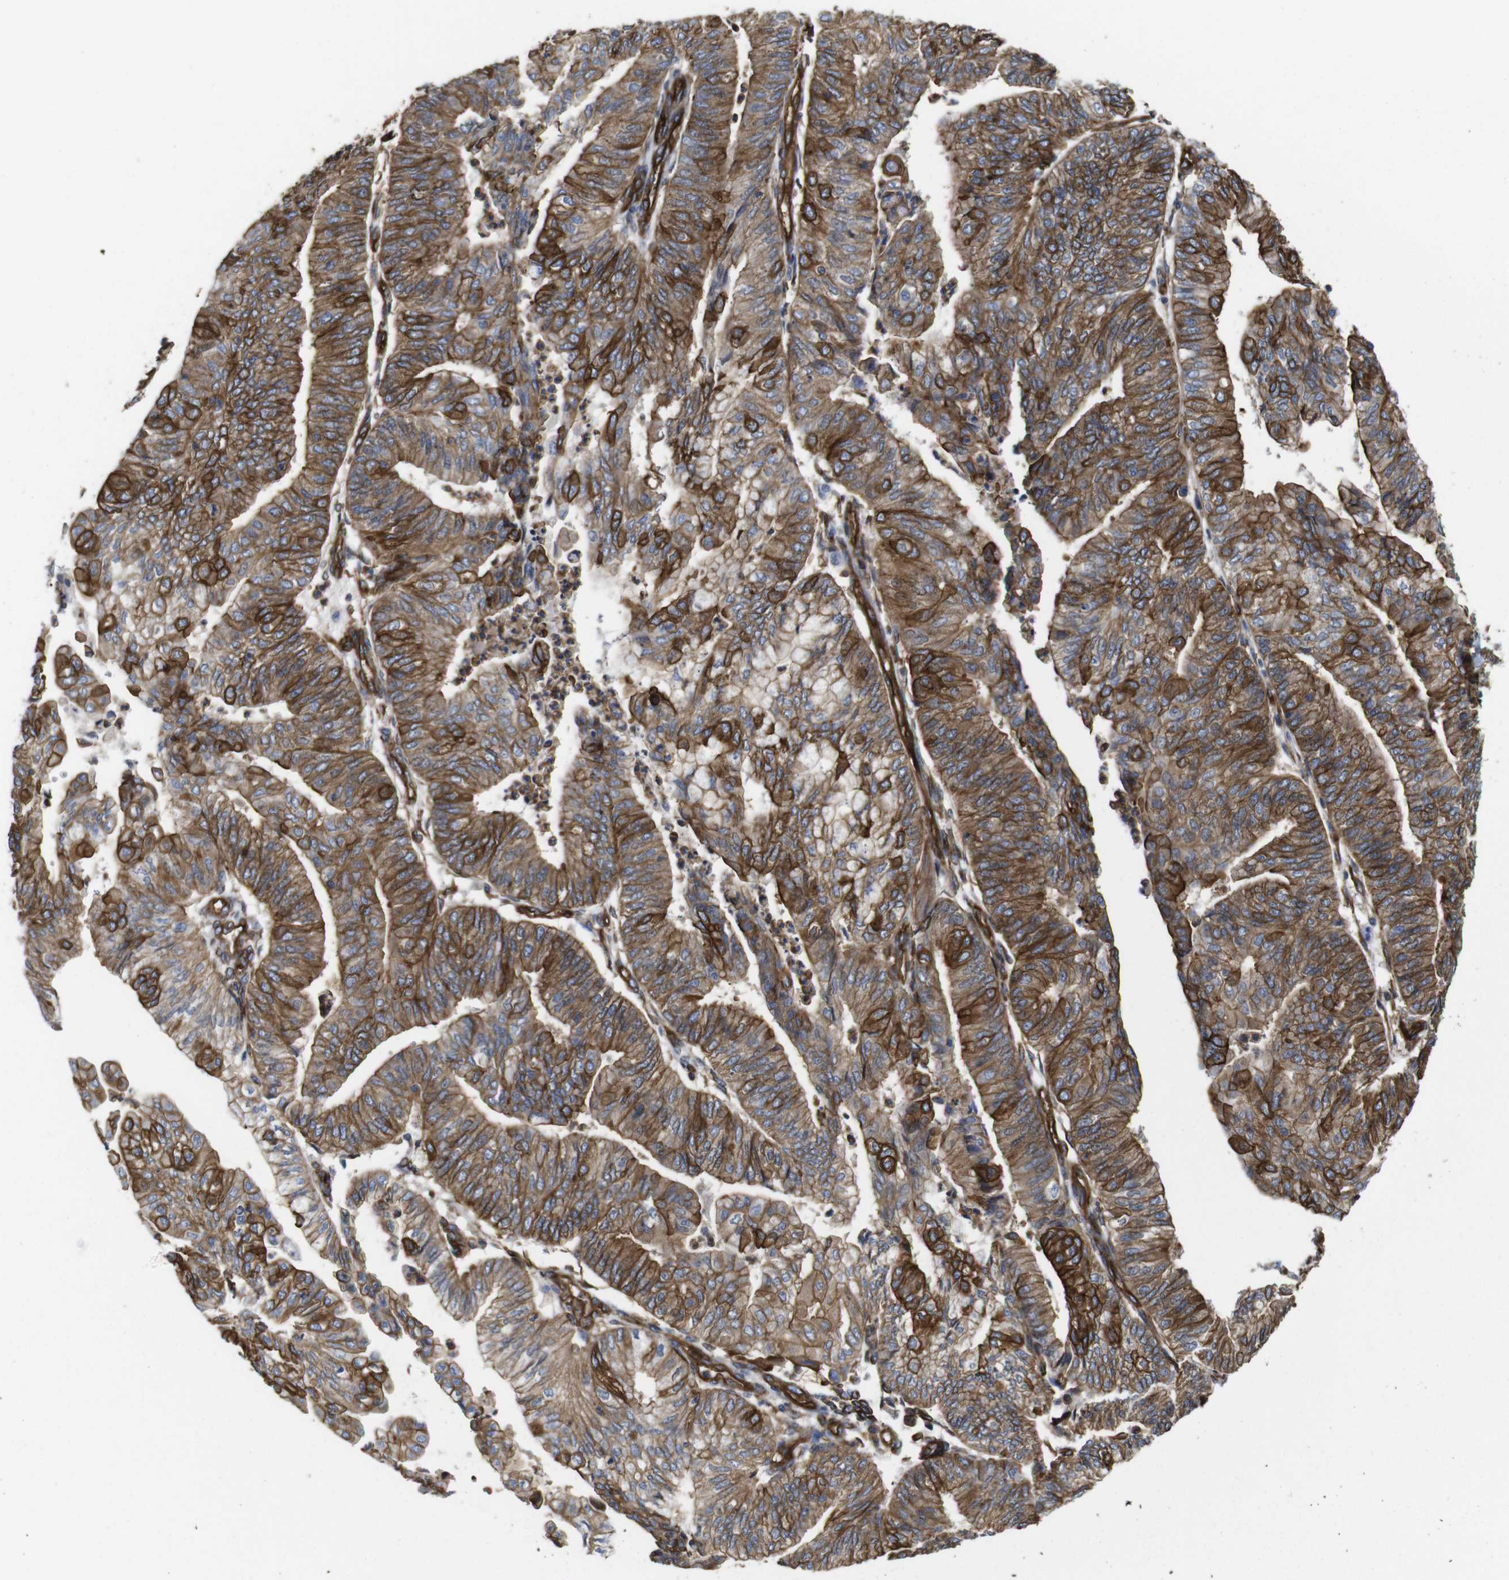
{"staining": {"intensity": "moderate", "quantity": ">75%", "location": "cytoplasmic/membranous"}, "tissue": "endometrial cancer", "cell_type": "Tumor cells", "image_type": "cancer", "snomed": [{"axis": "morphology", "description": "Adenocarcinoma, NOS"}, {"axis": "topography", "description": "Endometrium"}], "caption": "Endometrial cancer (adenocarcinoma) was stained to show a protein in brown. There is medium levels of moderate cytoplasmic/membranous expression in about >75% of tumor cells.", "gene": "SPTBN1", "patient": {"sex": "female", "age": 59}}